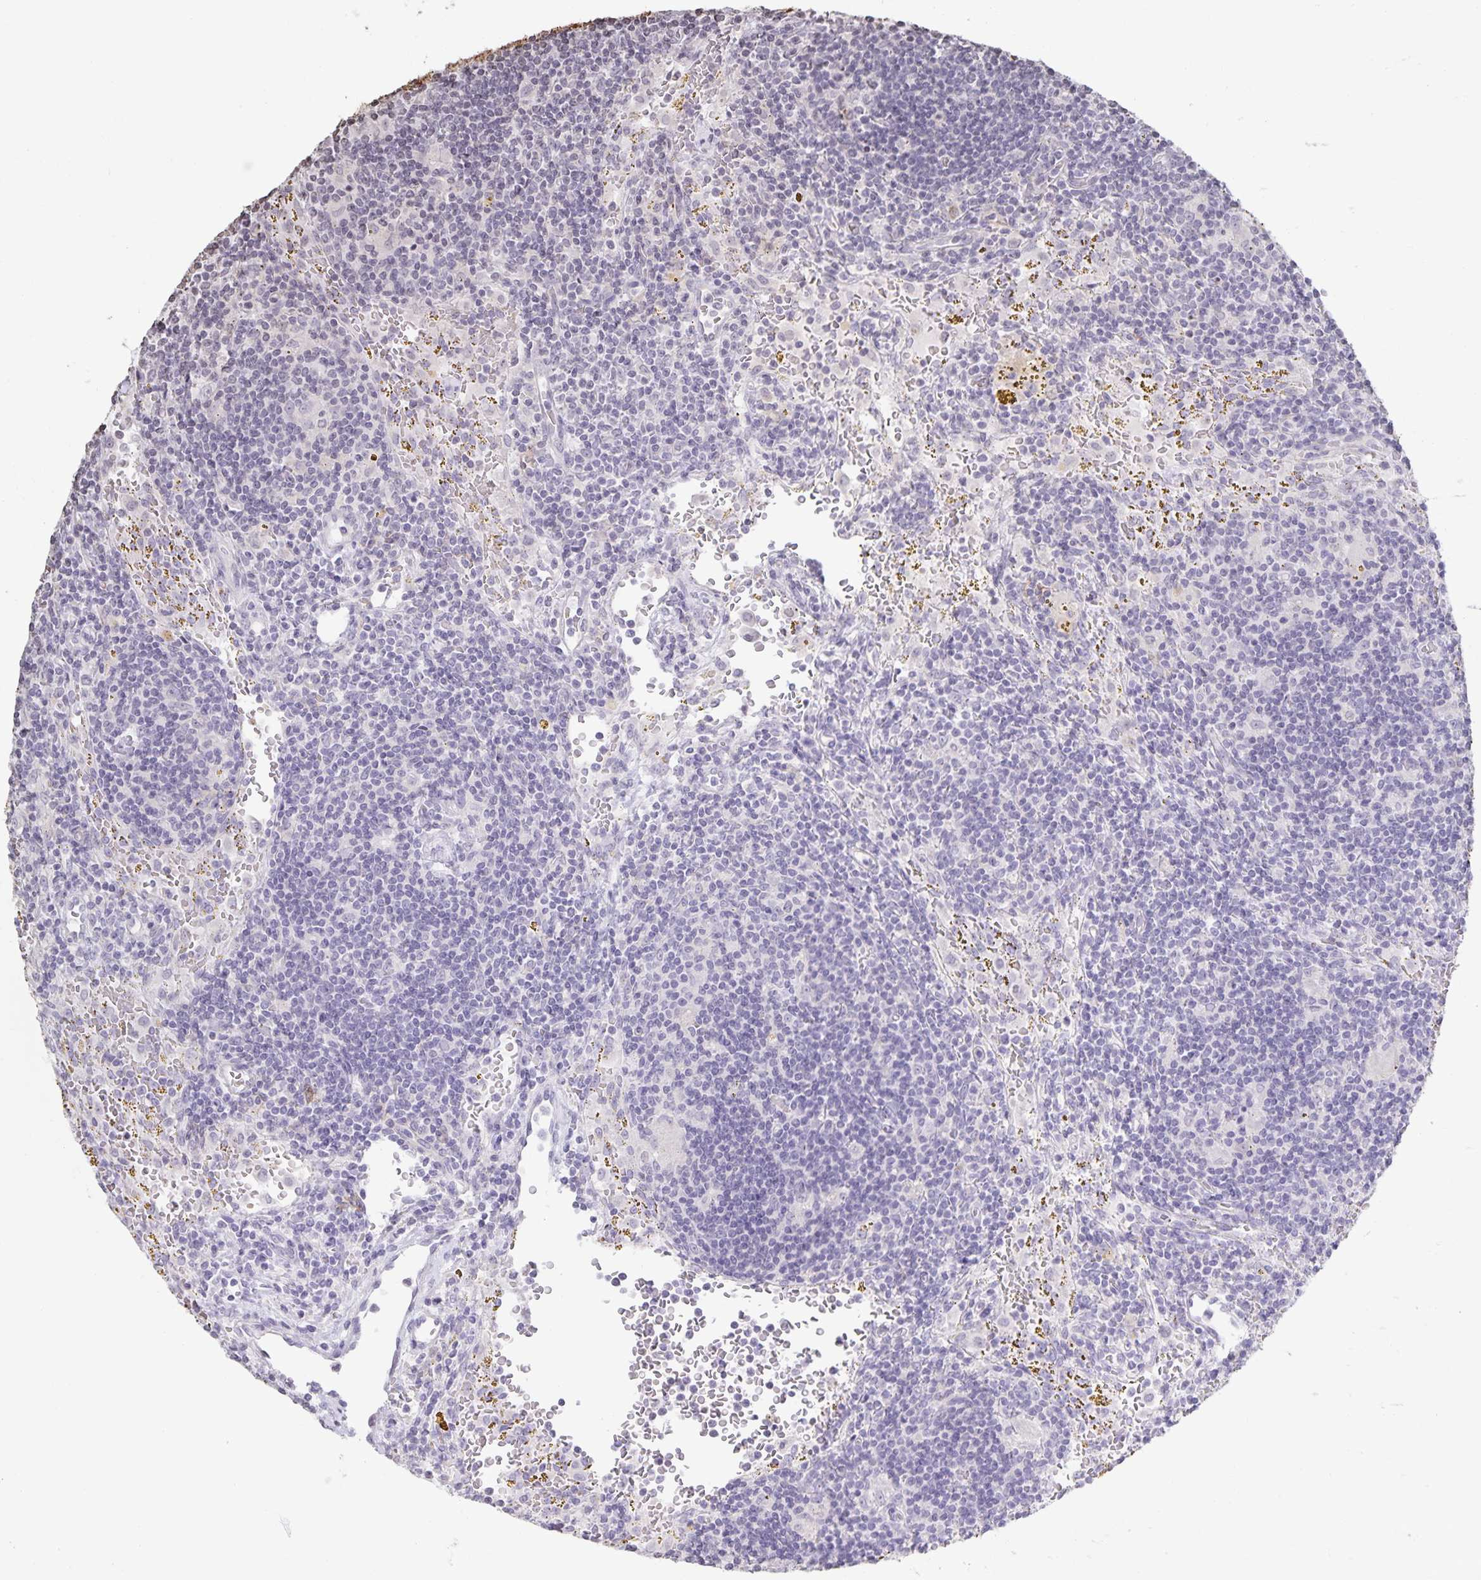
{"staining": {"intensity": "negative", "quantity": "none", "location": "none"}, "tissue": "lymphoma", "cell_type": "Tumor cells", "image_type": "cancer", "snomed": [{"axis": "morphology", "description": "Malignant lymphoma, non-Hodgkin's type, Low grade"}, {"axis": "topography", "description": "Spleen"}], "caption": "Immunohistochemistry (IHC) image of neoplastic tissue: human malignant lymphoma, non-Hodgkin's type (low-grade) stained with DAB demonstrates no significant protein staining in tumor cells.", "gene": "AQP4", "patient": {"sex": "female", "age": 70}}